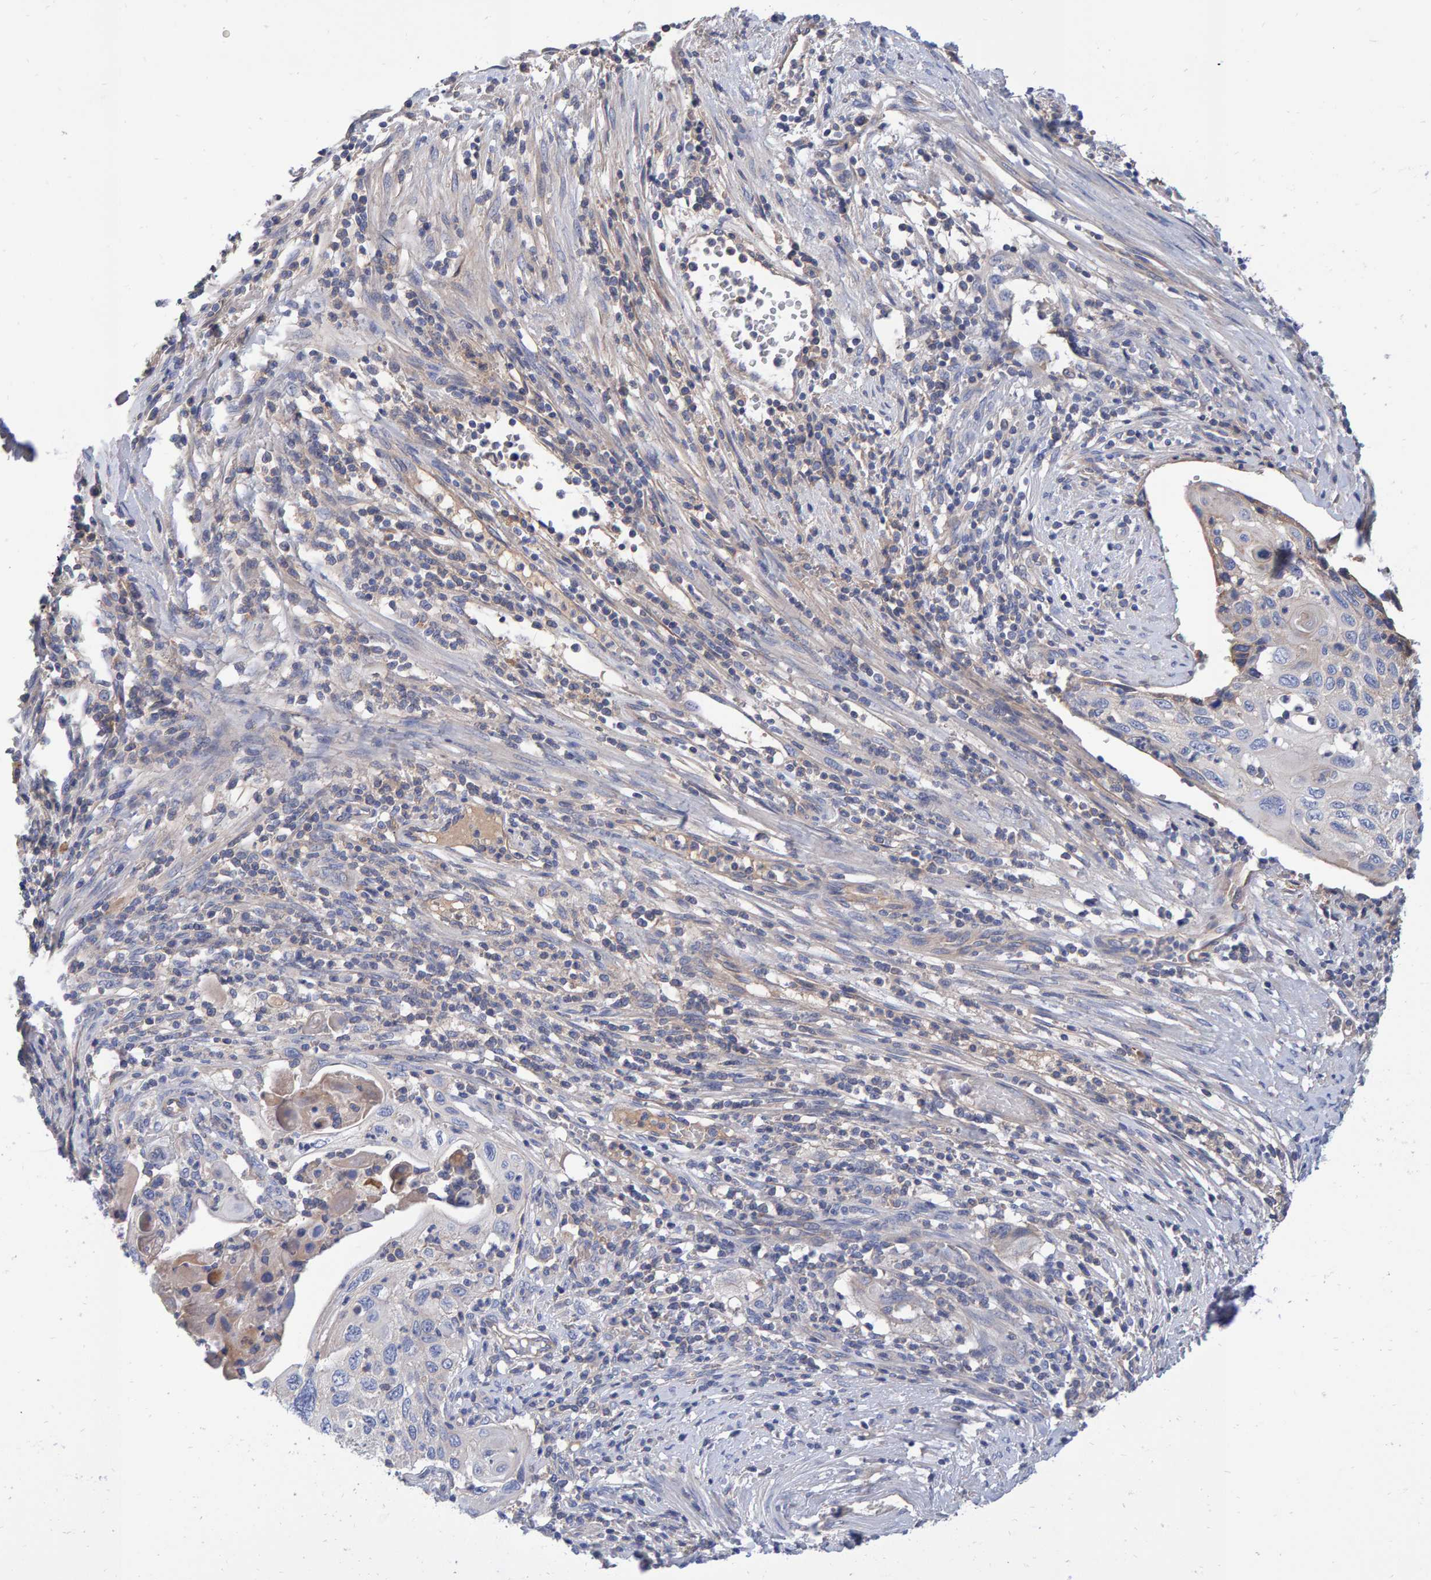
{"staining": {"intensity": "negative", "quantity": "none", "location": "none"}, "tissue": "cervical cancer", "cell_type": "Tumor cells", "image_type": "cancer", "snomed": [{"axis": "morphology", "description": "Squamous cell carcinoma, NOS"}, {"axis": "topography", "description": "Cervix"}], "caption": "This photomicrograph is of cervical cancer (squamous cell carcinoma) stained with IHC to label a protein in brown with the nuclei are counter-stained blue. There is no expression in tumor cells.", "gene": "EFR3A", "patient": {"sex": "female", "age": 70}}